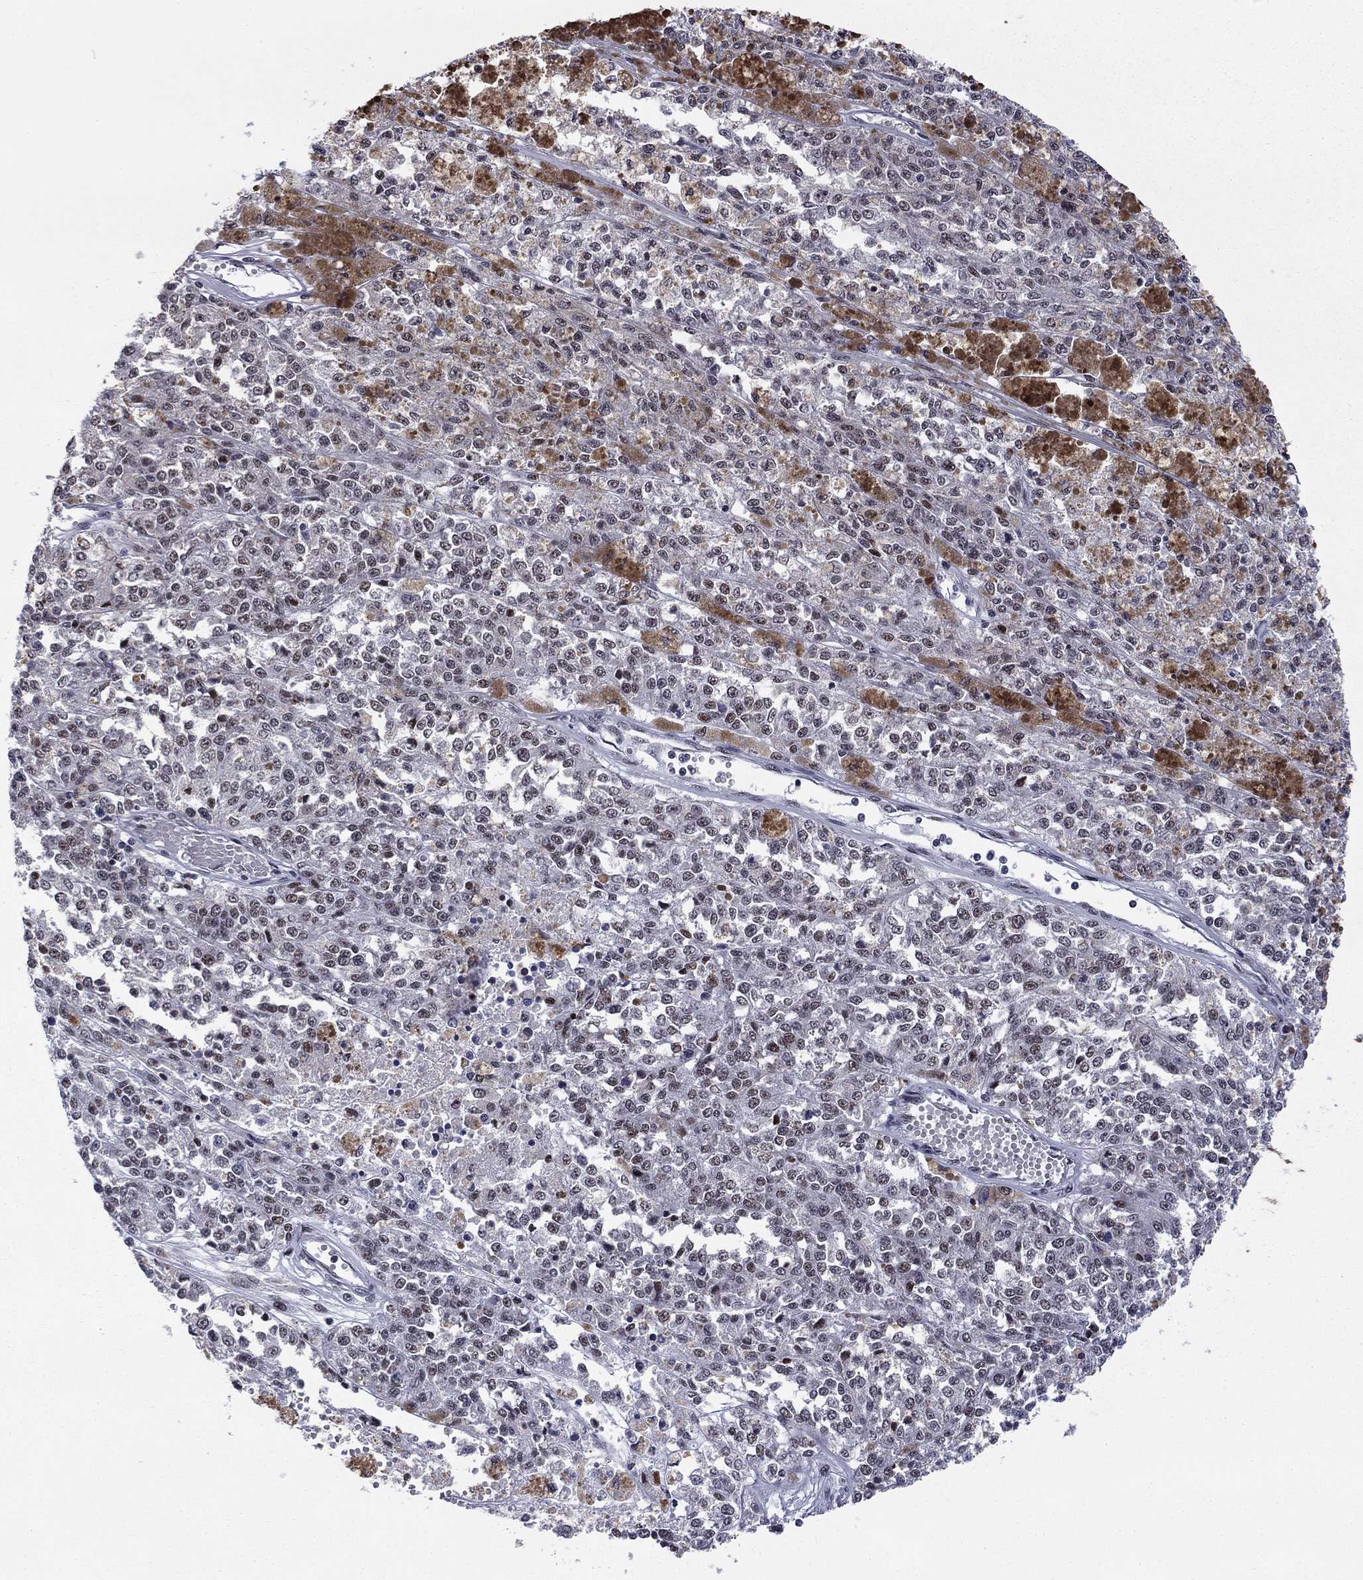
{"staining": {"intensity": "negative", "quantity": "none", "location": "none"}, "tissue": "melanoma", "cell_type": "Tumor cells", "image_type": "cancer", "snomed": [{"axis": "morphology", "description": "Malignant melanoma, Metastatic site"}, {"axis": "topography", "description": "Lymph node"}], "caption": "The image demonstrates no significant staining in tumor cells of malignant melanoma (metastatic site). (Stains: DAB immunohistochemistry (IHC) with hematoxylin counter stain, Microscopy: brightfield microscopy at high magnification).", "gene": "ETV5", "patient": {"sex": "female", "age": 64}}